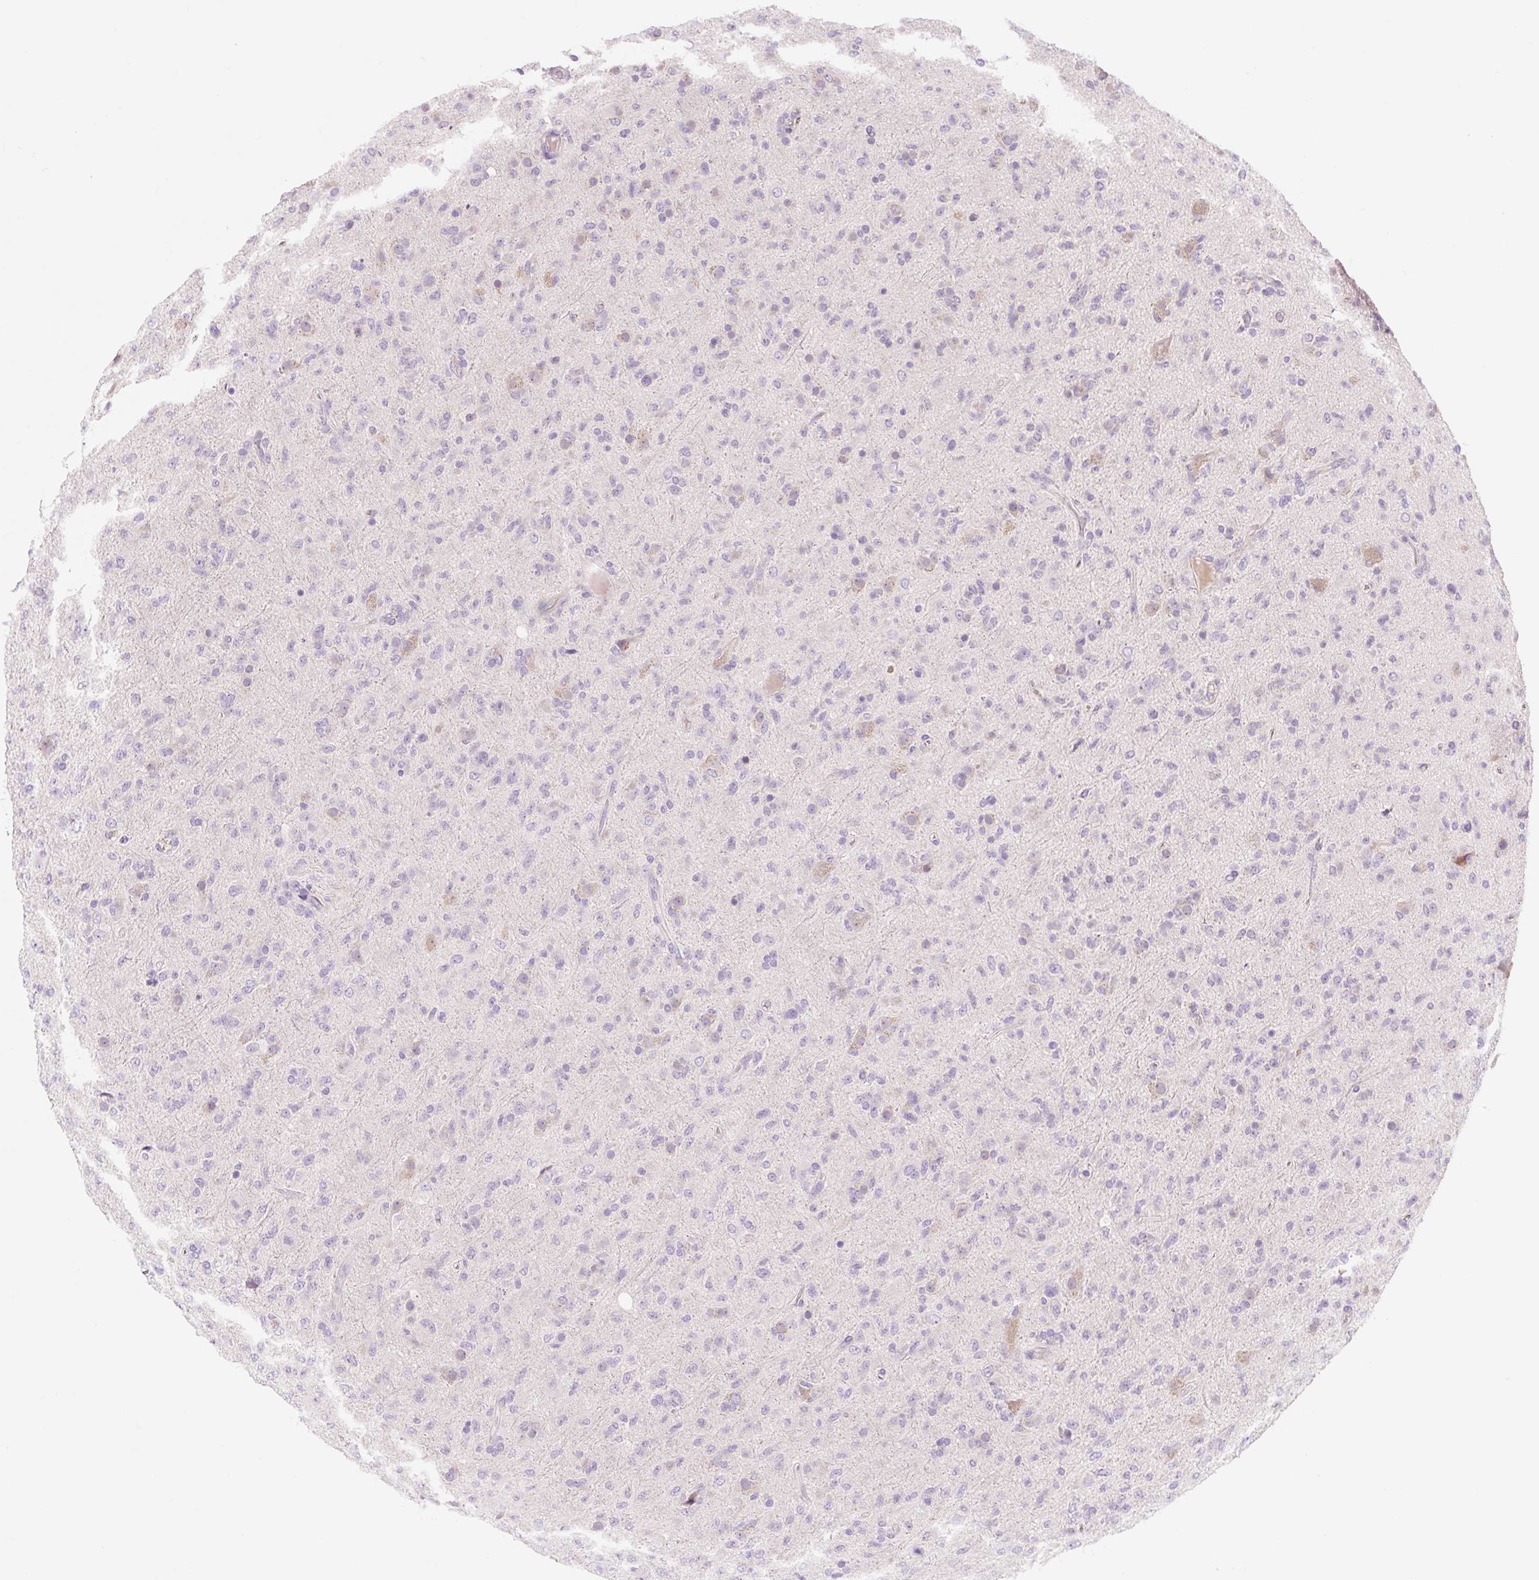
{"staining": {"intensity": "negative", "quantity": "none", "location": "none"}, "tissue": "glioma", "cell_type": "Tumor cells", "image_type": "cancer", "snomed": [{"axis": "morphology", "description": "Glioma, malignant, Low grade"}, {"axis": "topography", "description": "Brain"}], "caption": "The image demonstrates no significant positivity in tumor cells of glioma.", "gene": "CELF6", "patient": {"sex": "male", "age": 65}}